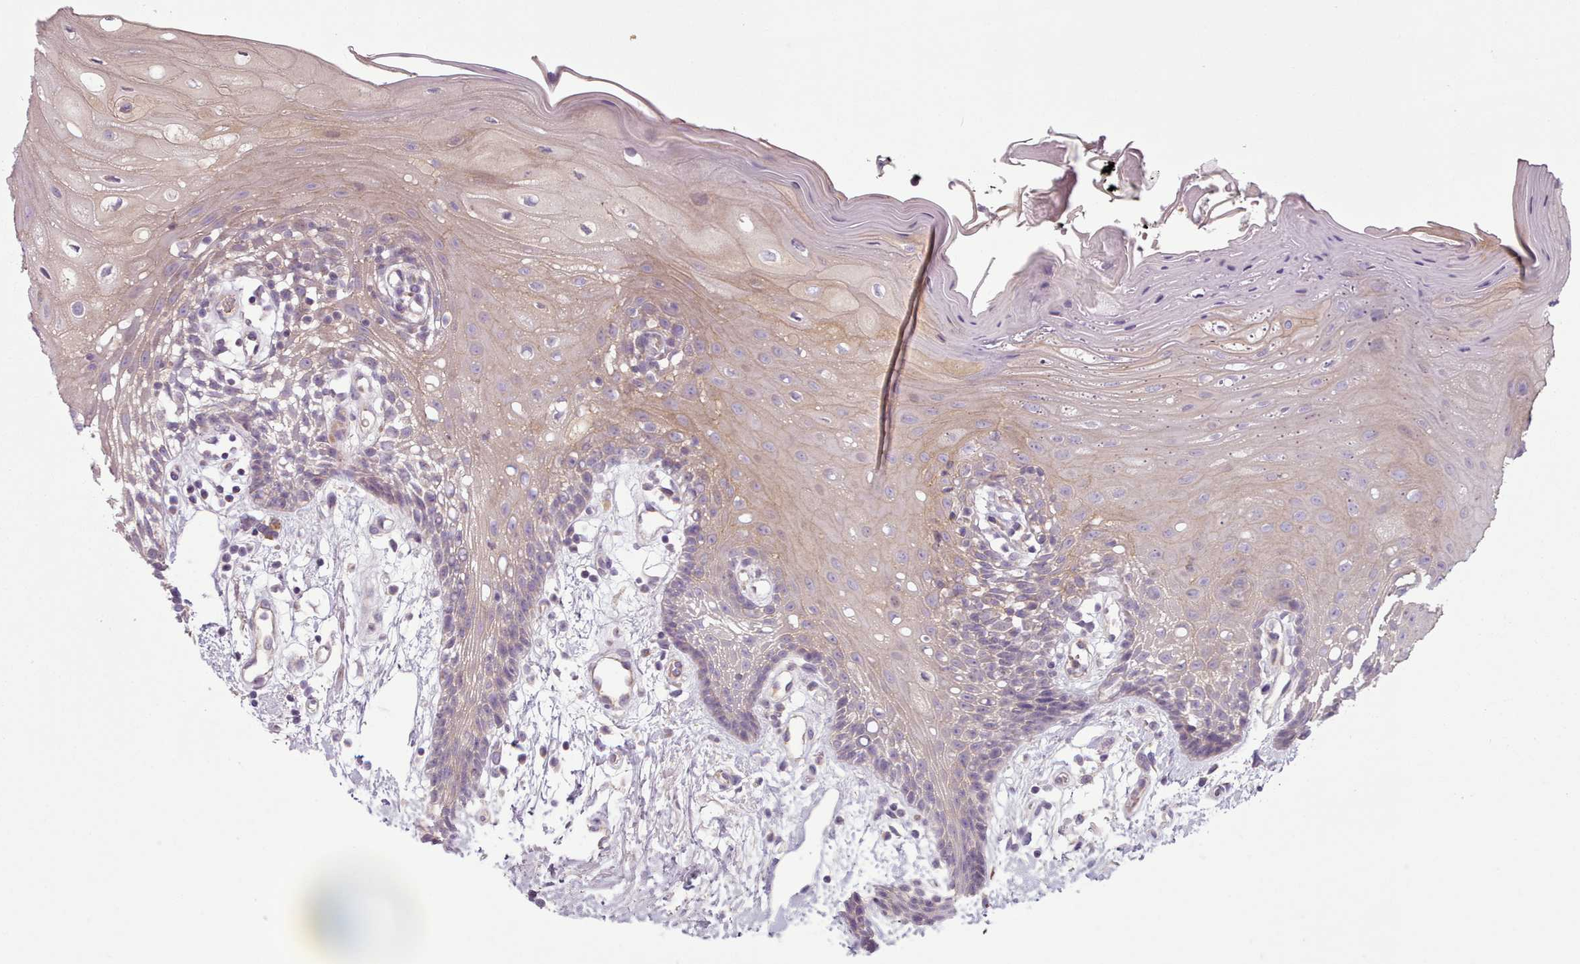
{"staining": {"intensity": "moderate", "quantity": "25%-75%", "location": "cytoplasmic/membranous"}, "tissue": "oral mucosa", "cell_type": "Squamous epithelial cells", "image_type": "normal", "snomed": [{"axis": "morphology", "description": "Normal tissue, NOS"}, {"axis": "topography", "description": "Oral tissue"}, {"axis": "topography", "description": "Tounge, NOS"}], "caption": "Immunohistochemistry photomicrograph of benign oral mucosa stained for a protein (brown), which demonstrates medium levels of moderate cytoplasmic/membranous positivity in approximately 25%-75% of squamous epithelial cells.", "gene": "NT5DC2", "patient": {"sex": "female", "age": 59}}